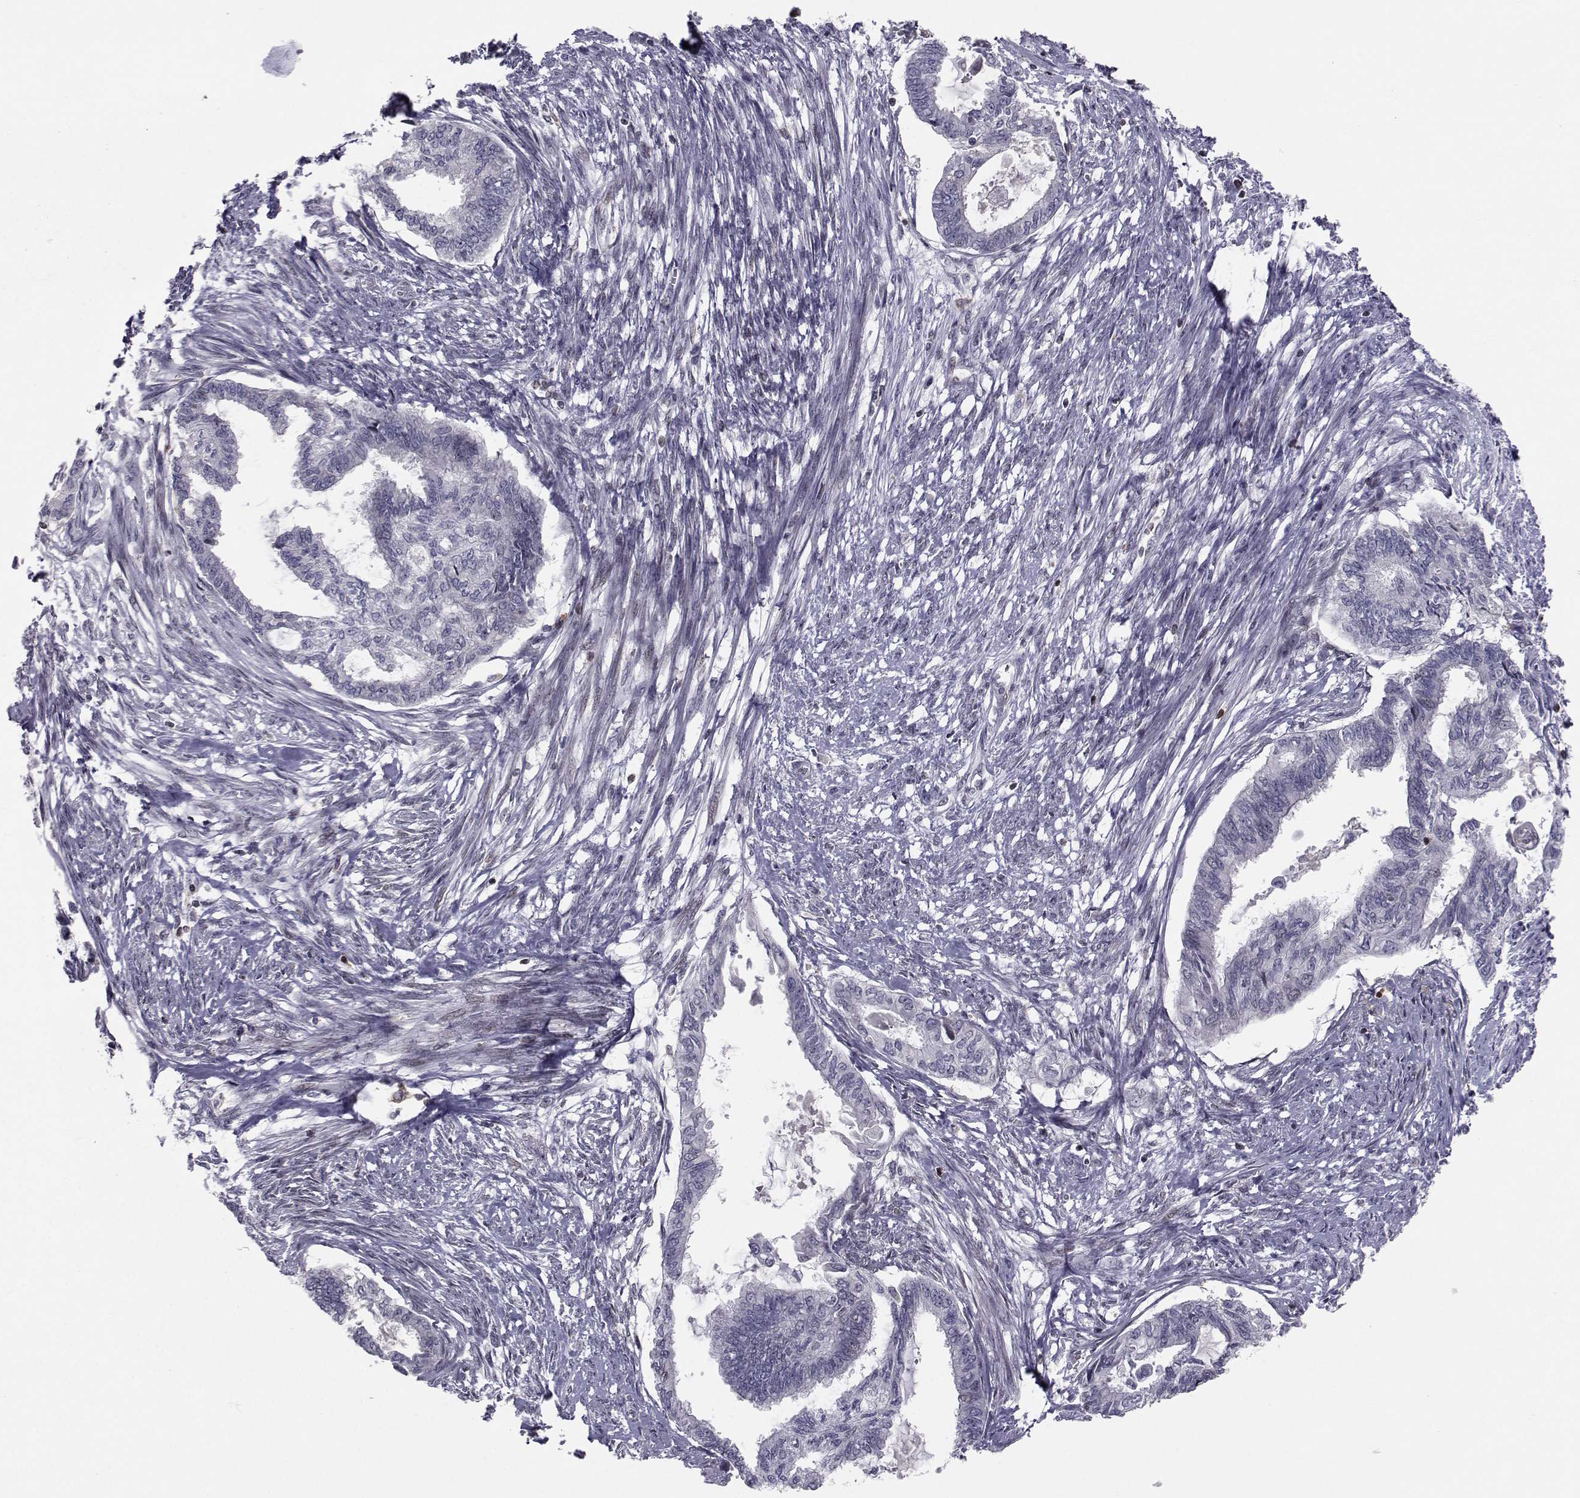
{"staining": {"intensity": "negative", "quantity": "none", "location": "none"}, "tissue": "endometrial cancer", "cell_type": "Tumor cells", "image_type": "cancer", "snomed": [{"axis": "morphology", "description": "Adenocarcinoma, NOS"}, {"axis": "topography", "description": "Endometrium"}], "caption": "Tumor cells are negative for protein expression in human endometrial cancer (adenocarcinoma).", "gene": "PCP4L1", "patient": {"sex": "female", "age": 86}}